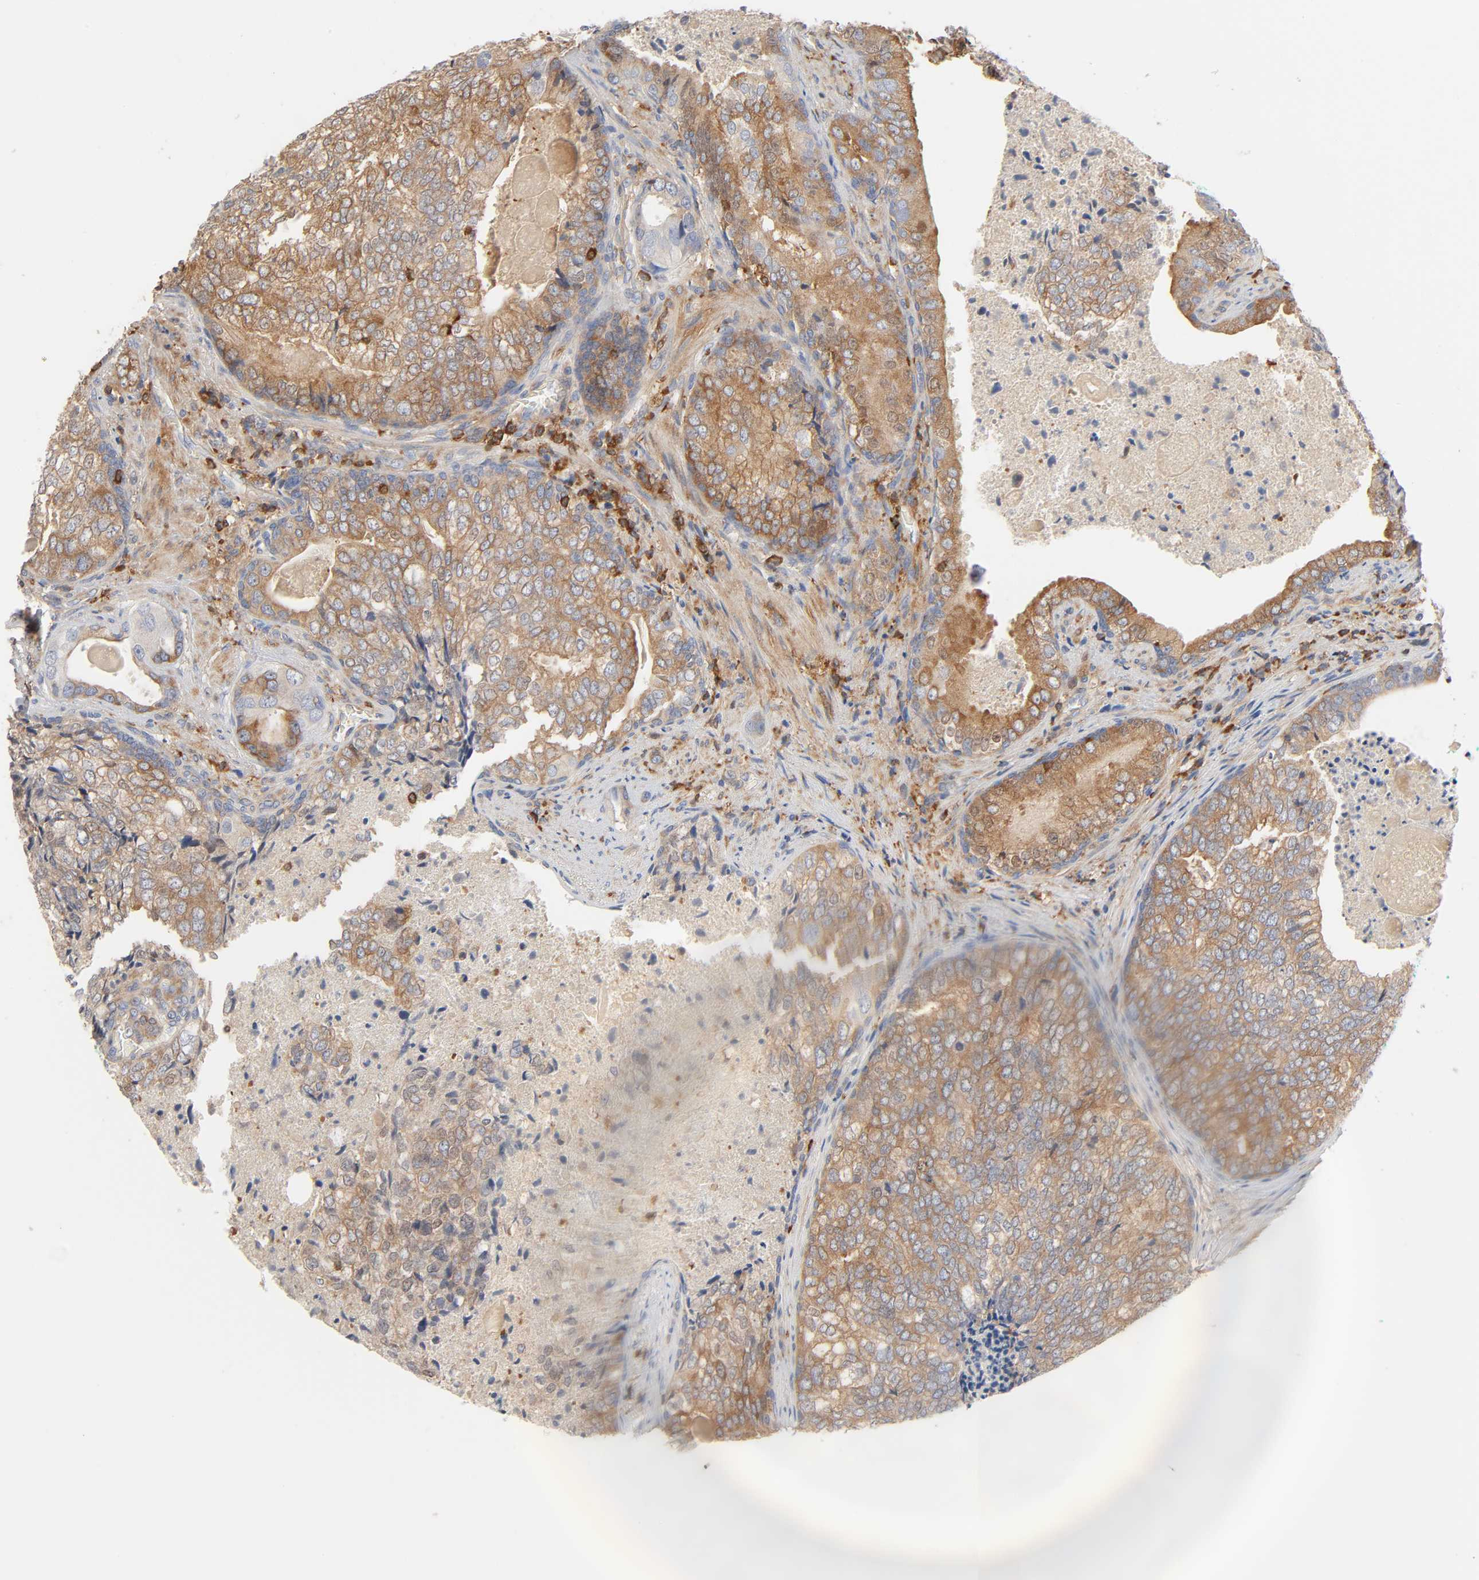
{"staining": {"intensity": "moderate", "quantity": ">75%", "location": "cytoplasmic/membranous,nuclear"}, "tissue": "prostate cancer", "cell_type": "Tumor cells", "image_type": "cancer", "snomed": [{"axis": "morphology", "description": "Adenocarcinoma, High grade"}, {"axis": "topography", "description": "Prostate"}], "caption": "This is an image of immunohistochemistry (IHC) staining of adenocarcinoma (high-grade) (prostate), which shows moderate expression in the cytoplasmic/membranous and nuclear of tumor cells.", "gene": "BIN1", "patient": {"sex": "male", "age": 66}}